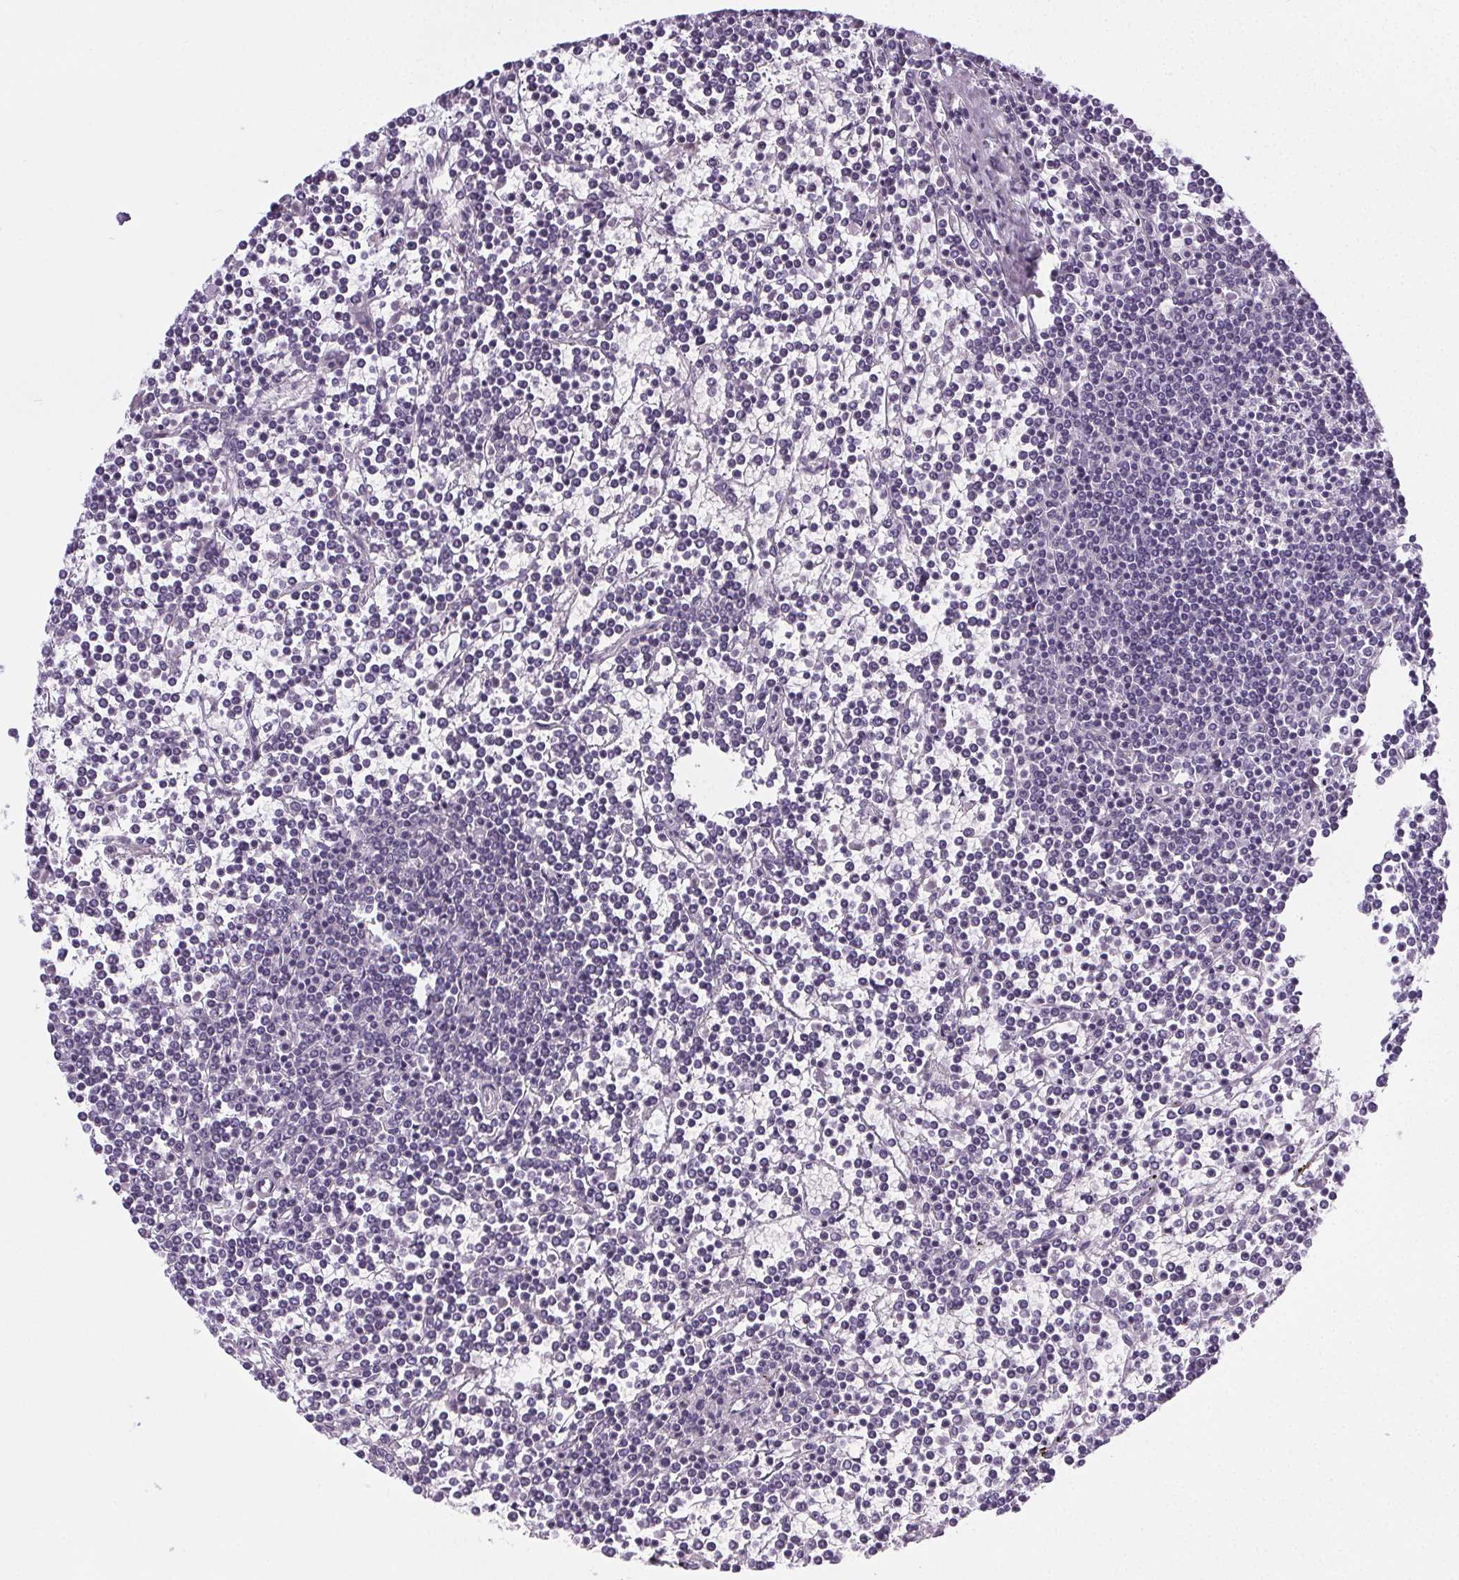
{"staining": {"intensity": "negative", "quantity": "none", "location": "none"}, "tissue": "lymphoma", "cell_type": "Tumor cells", "image_type": "cancer", "snomed": [{"axis": "morphology", "description": "Malignant lymphoma, non-Hodgkin's type, Low grade"}, {"axis": "topography", "description": "Spleen"}], "caption": "An immunohistochemistry (IHC) micrograph of lymphoma is shown. There is no staining in tumor cells of lymphoma.", "gene": "ELAVL2", "patient": {"sex": "female", "age": 19}}